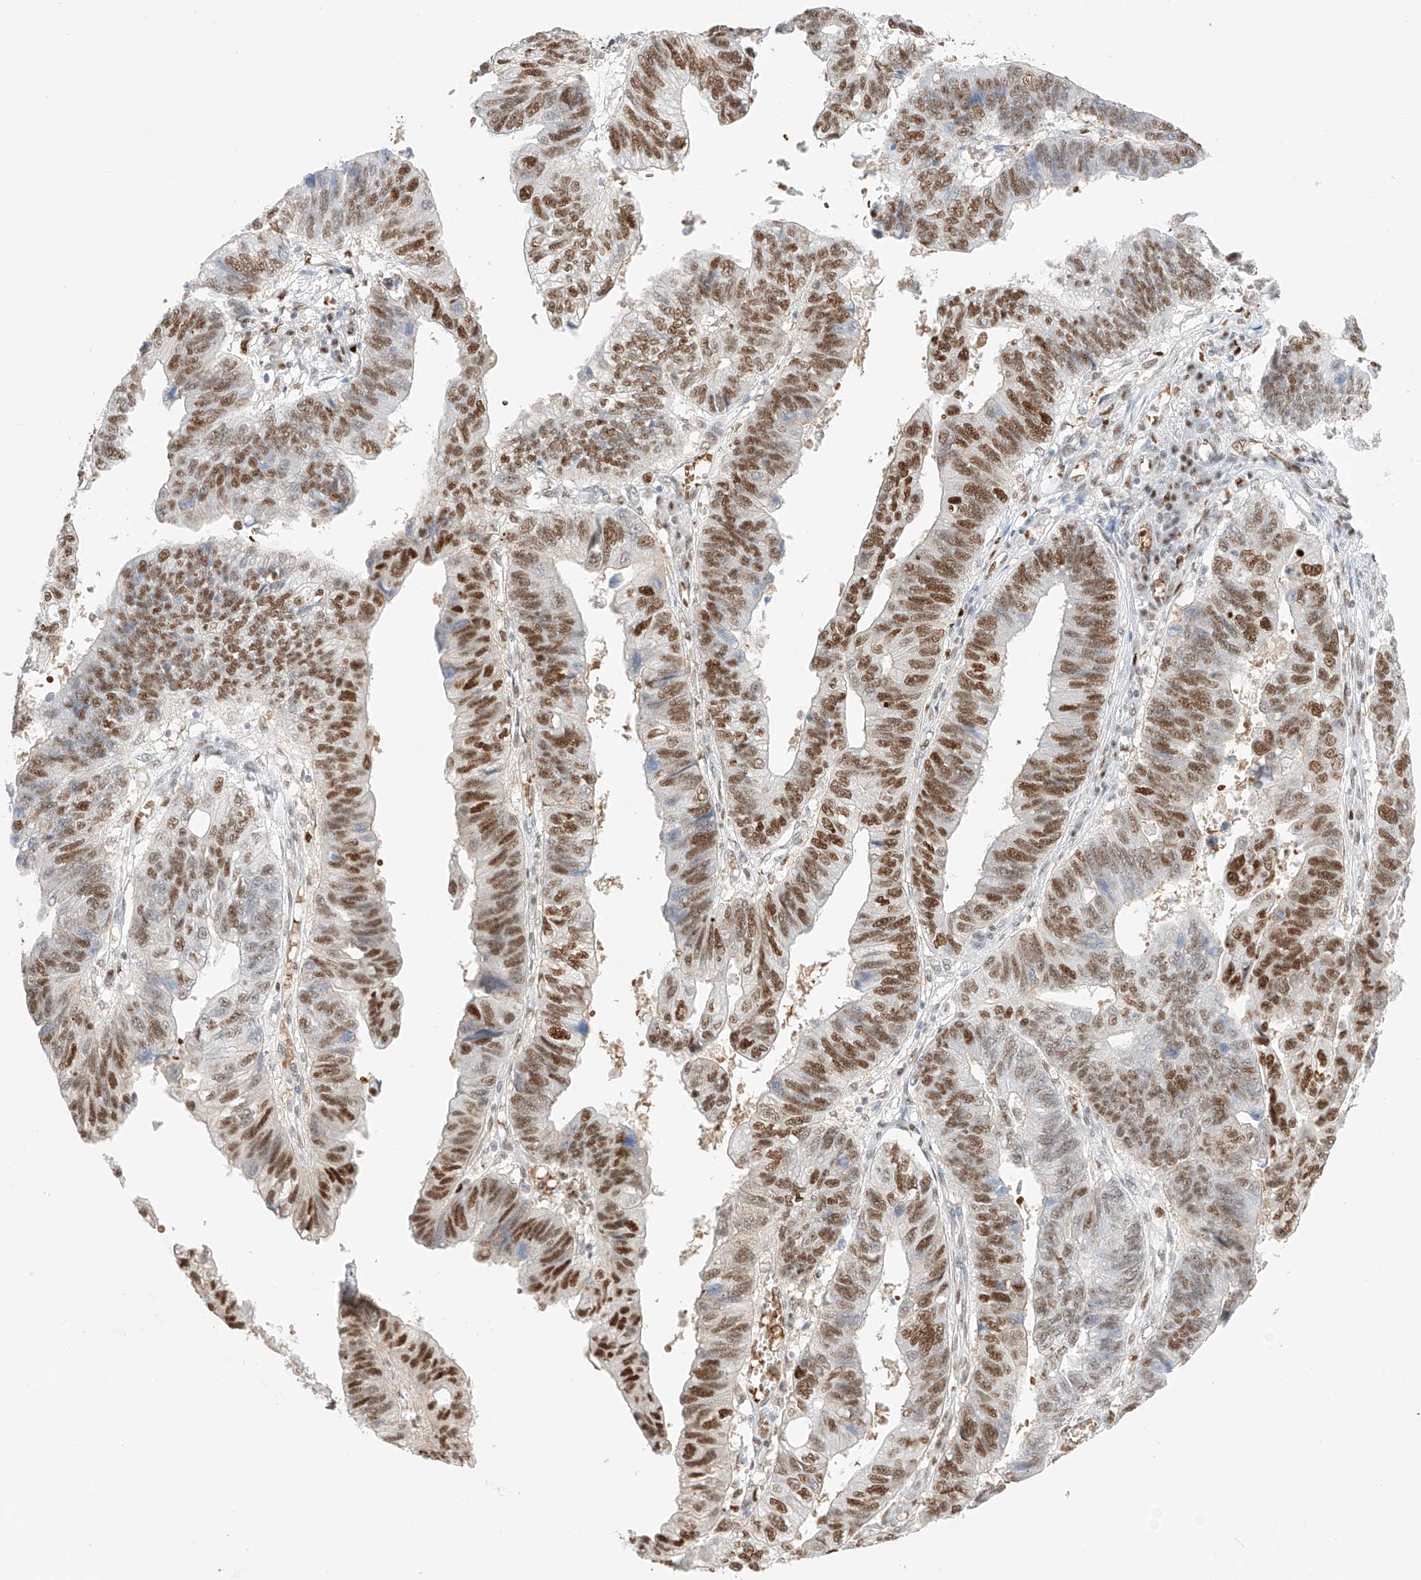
{"staining": {"intensity": "moderate", "quantity": ">75%", "location": "nuclear"}, "tissue": "stomach cancer", "cell_type": "Tumor cells", "image_type": "cancer", "snomed": [{"axis": "morphology", "description": "Adenocarcinoma, NOS"}, {"axis": "topography", "description": "Stomach"}], "caption": "Human stomach cancer (adenocarcinoma) stained for a protein (brown) shows moderate nuclear positive positivity in approximately >75% of tumor cells.", "gene": "APIP", "patient": {"sex": "male", "age": 59}}